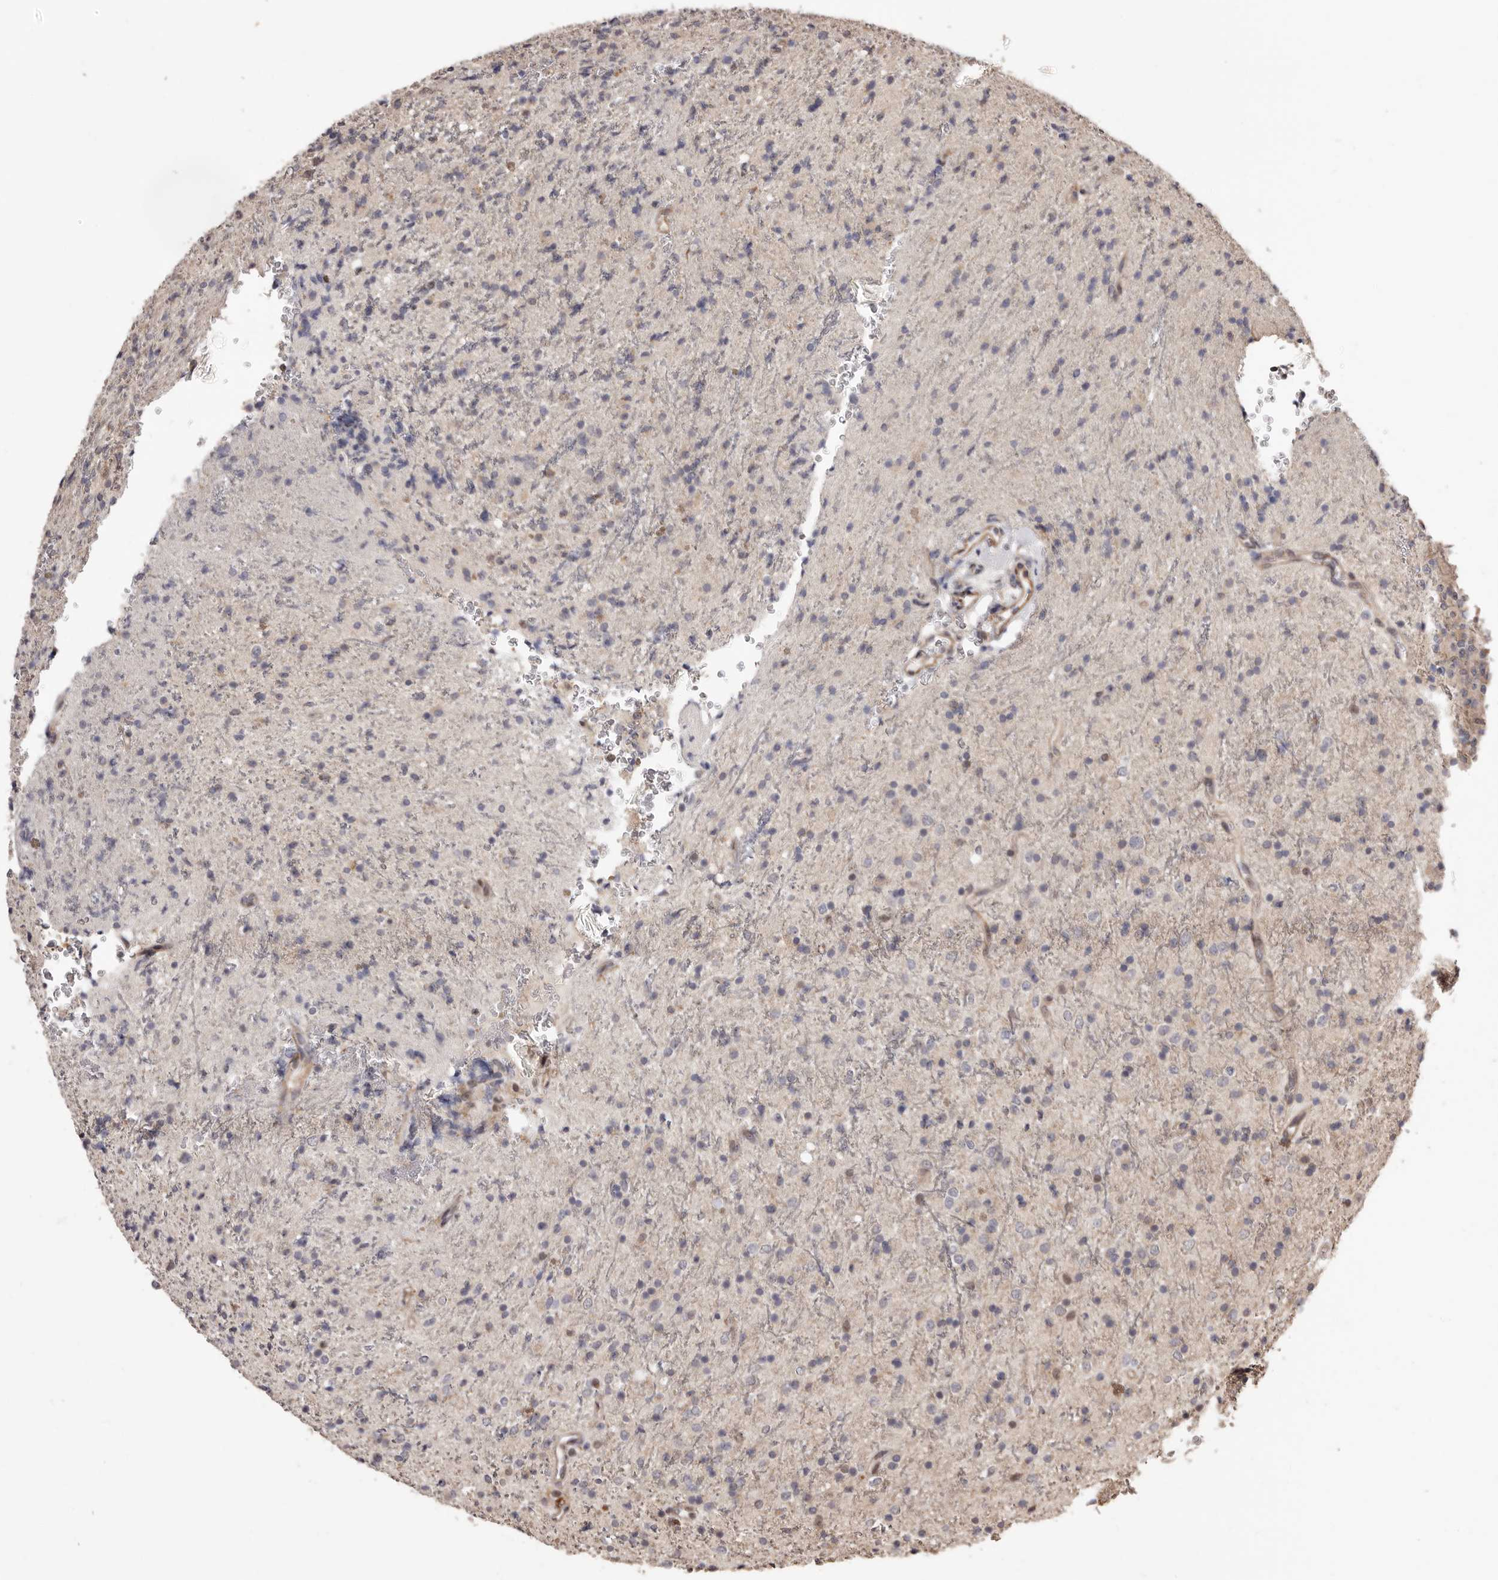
{"staining": {"intensity": "negative", "quantity": "none", "location": "none"}, "tissue": "glioma", "cell_type": "Tumor cells", "image_type": "cancer", "snomed": [{"axis": "morphology", "description": "Glioma, malignant, High grade"}, {"axis": "topography", "description": "Brain"}], "caption": "DAB immunohistochemical staining of glioma displays no significant staining in tumor cells.", "gene": "ZCCHC7", "patient": {"sex": "male", "age": 34}}